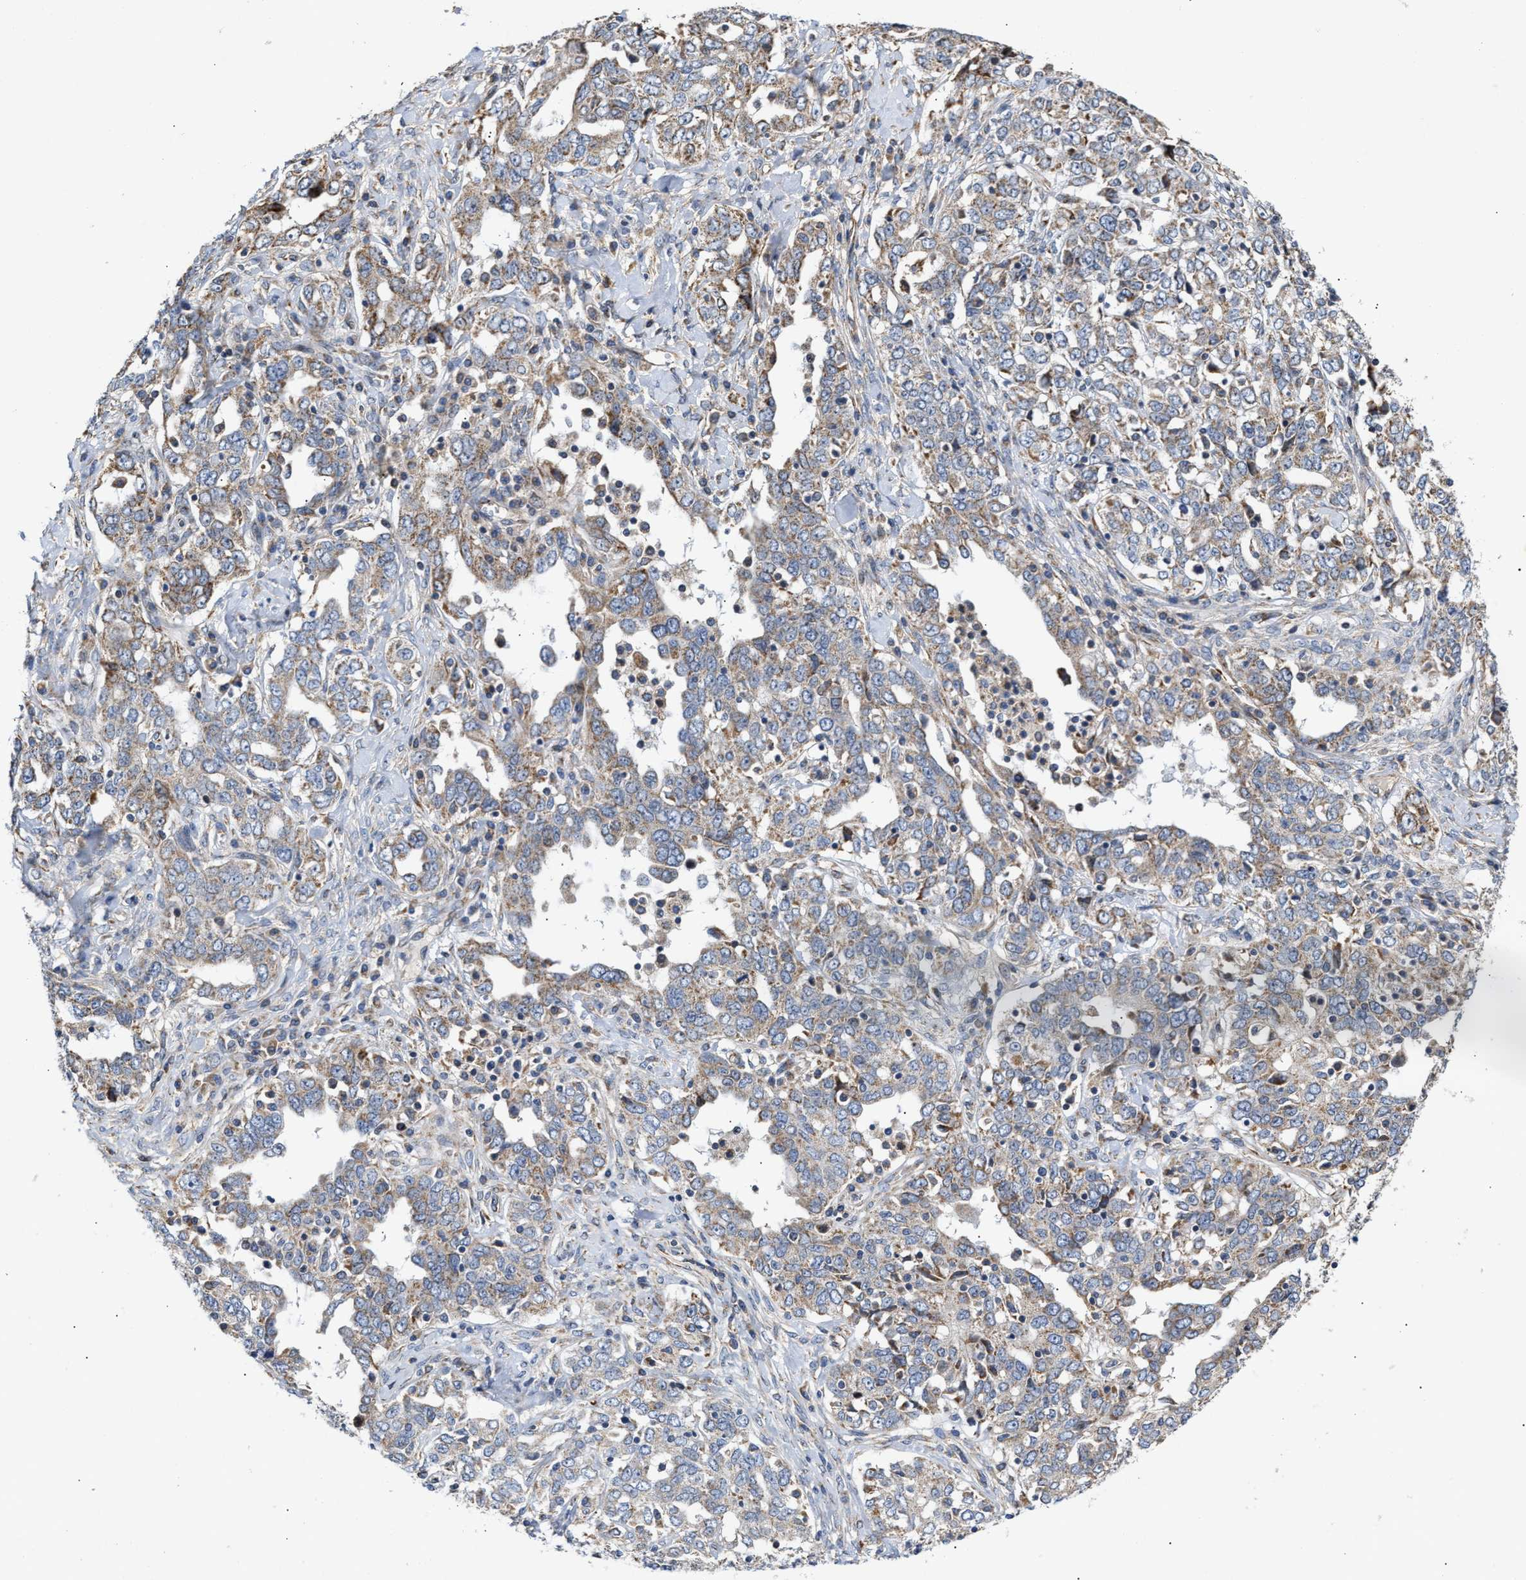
{"staining": {"intensity": "weak", "quantity": ">75%", "location": "cytoplasmic/membranous"}, "tissue": "ovarian cancer", "cell_type": "Tumor cells", "image_type": "cancer", "snomed": [{"axis": "morphology", "description": "Carcinoma, endometroid"}, {"axis": "topography", "description": "Ovary"}], "caption": "Weak cytoplasmic/membranous positivity is identified in about >75% of tumor cells in ovarian cancer (endometroid carcinoma).", "gene": "MALSU1", "patient": {"sex": "female", "age": 62}}